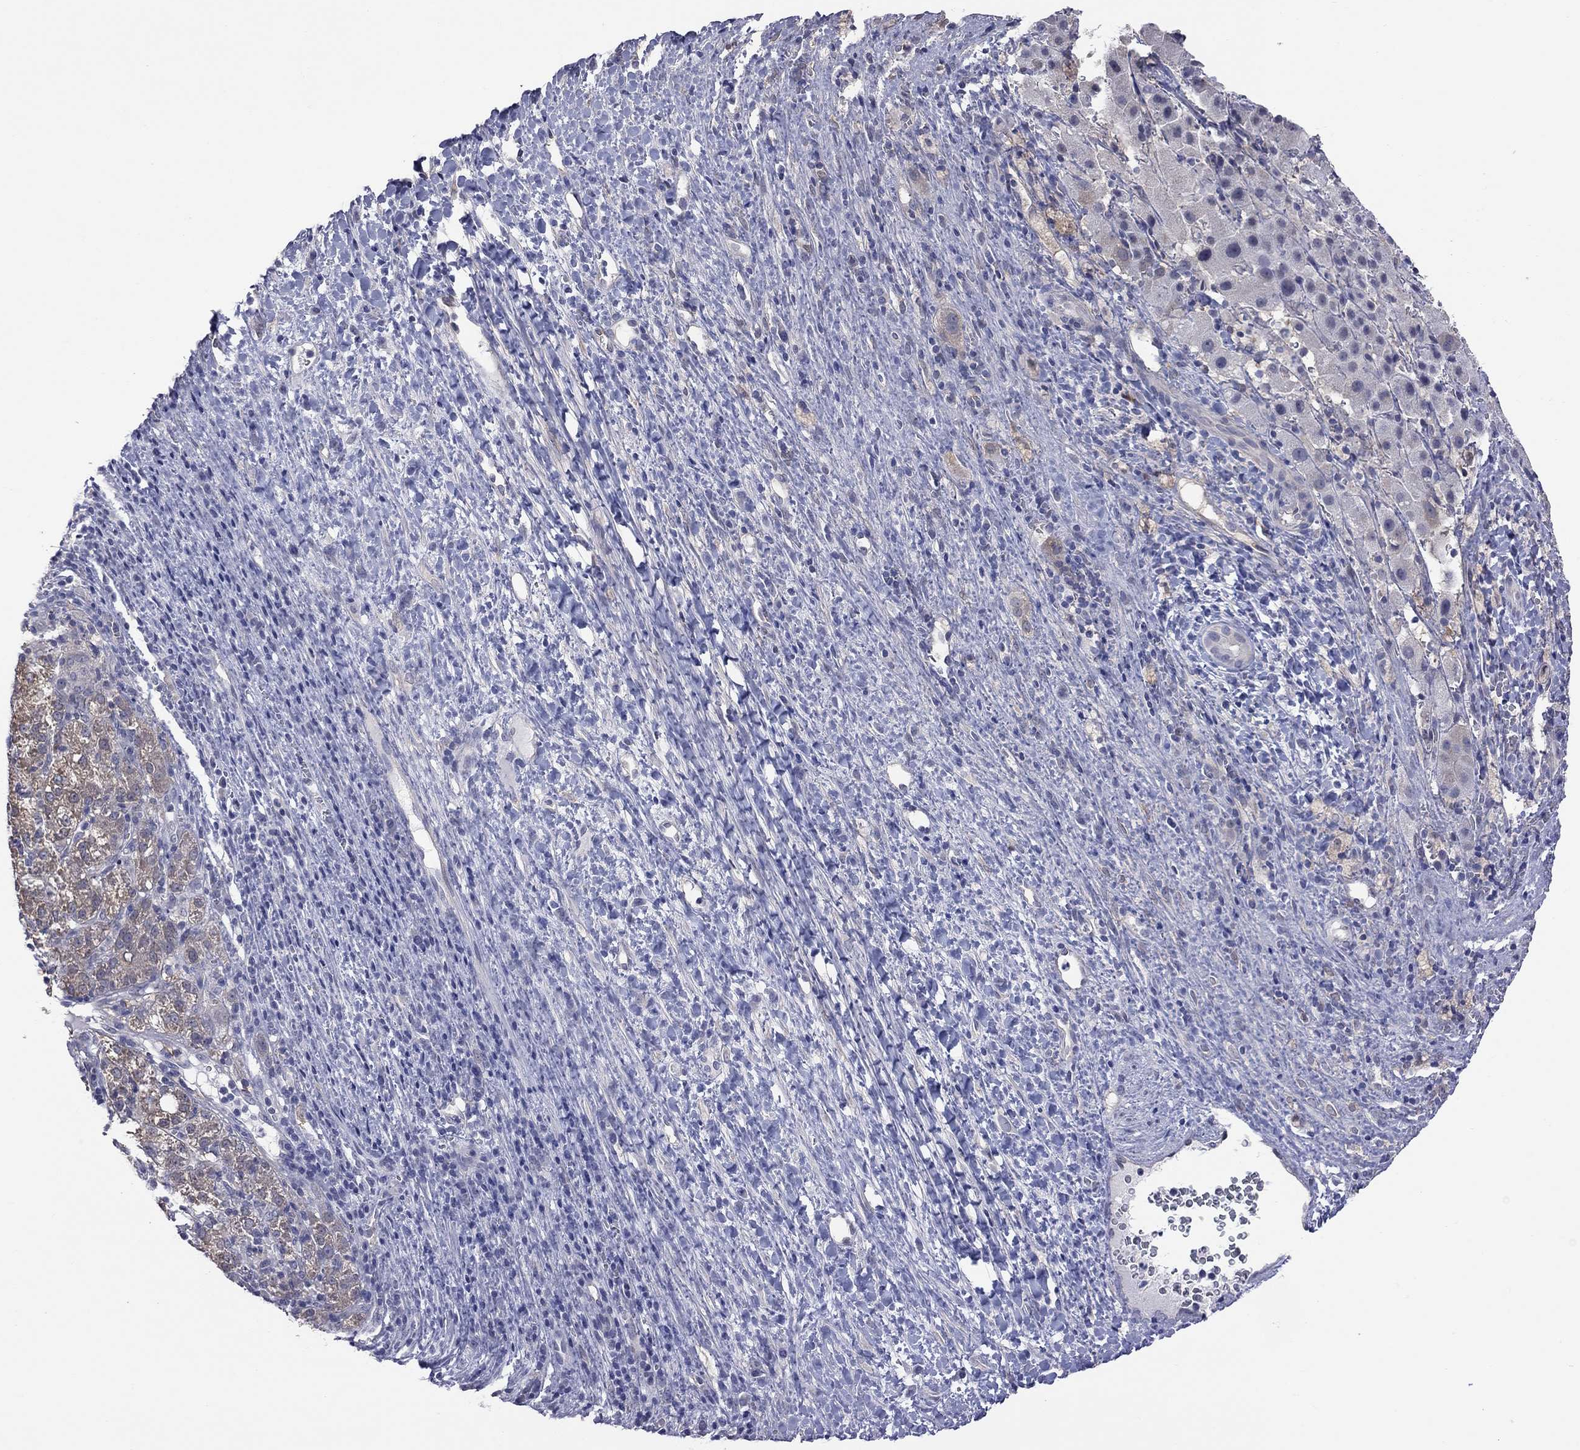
{"staining": {"intensity": "weak", "quantity": "25%-75%", "location": "cytoplasmic/membranous"}, "tissue": "liver cancer", "cell_type": "Tumor cells", "image_type": "cancer", "snomed": [{"axis": "morphology", "description": "Carcinoma, Hepatocellular, NOS"}, {"axis": "topography", "description": "Liver"}], "caption": "A histopathology image of human liver cancer stained for a protein demonstrates weak cytoplasmic/membranous brown staining in tumor cells.", "gene": "HYLS1", "patient": {"sex": "female", "age": 60}}